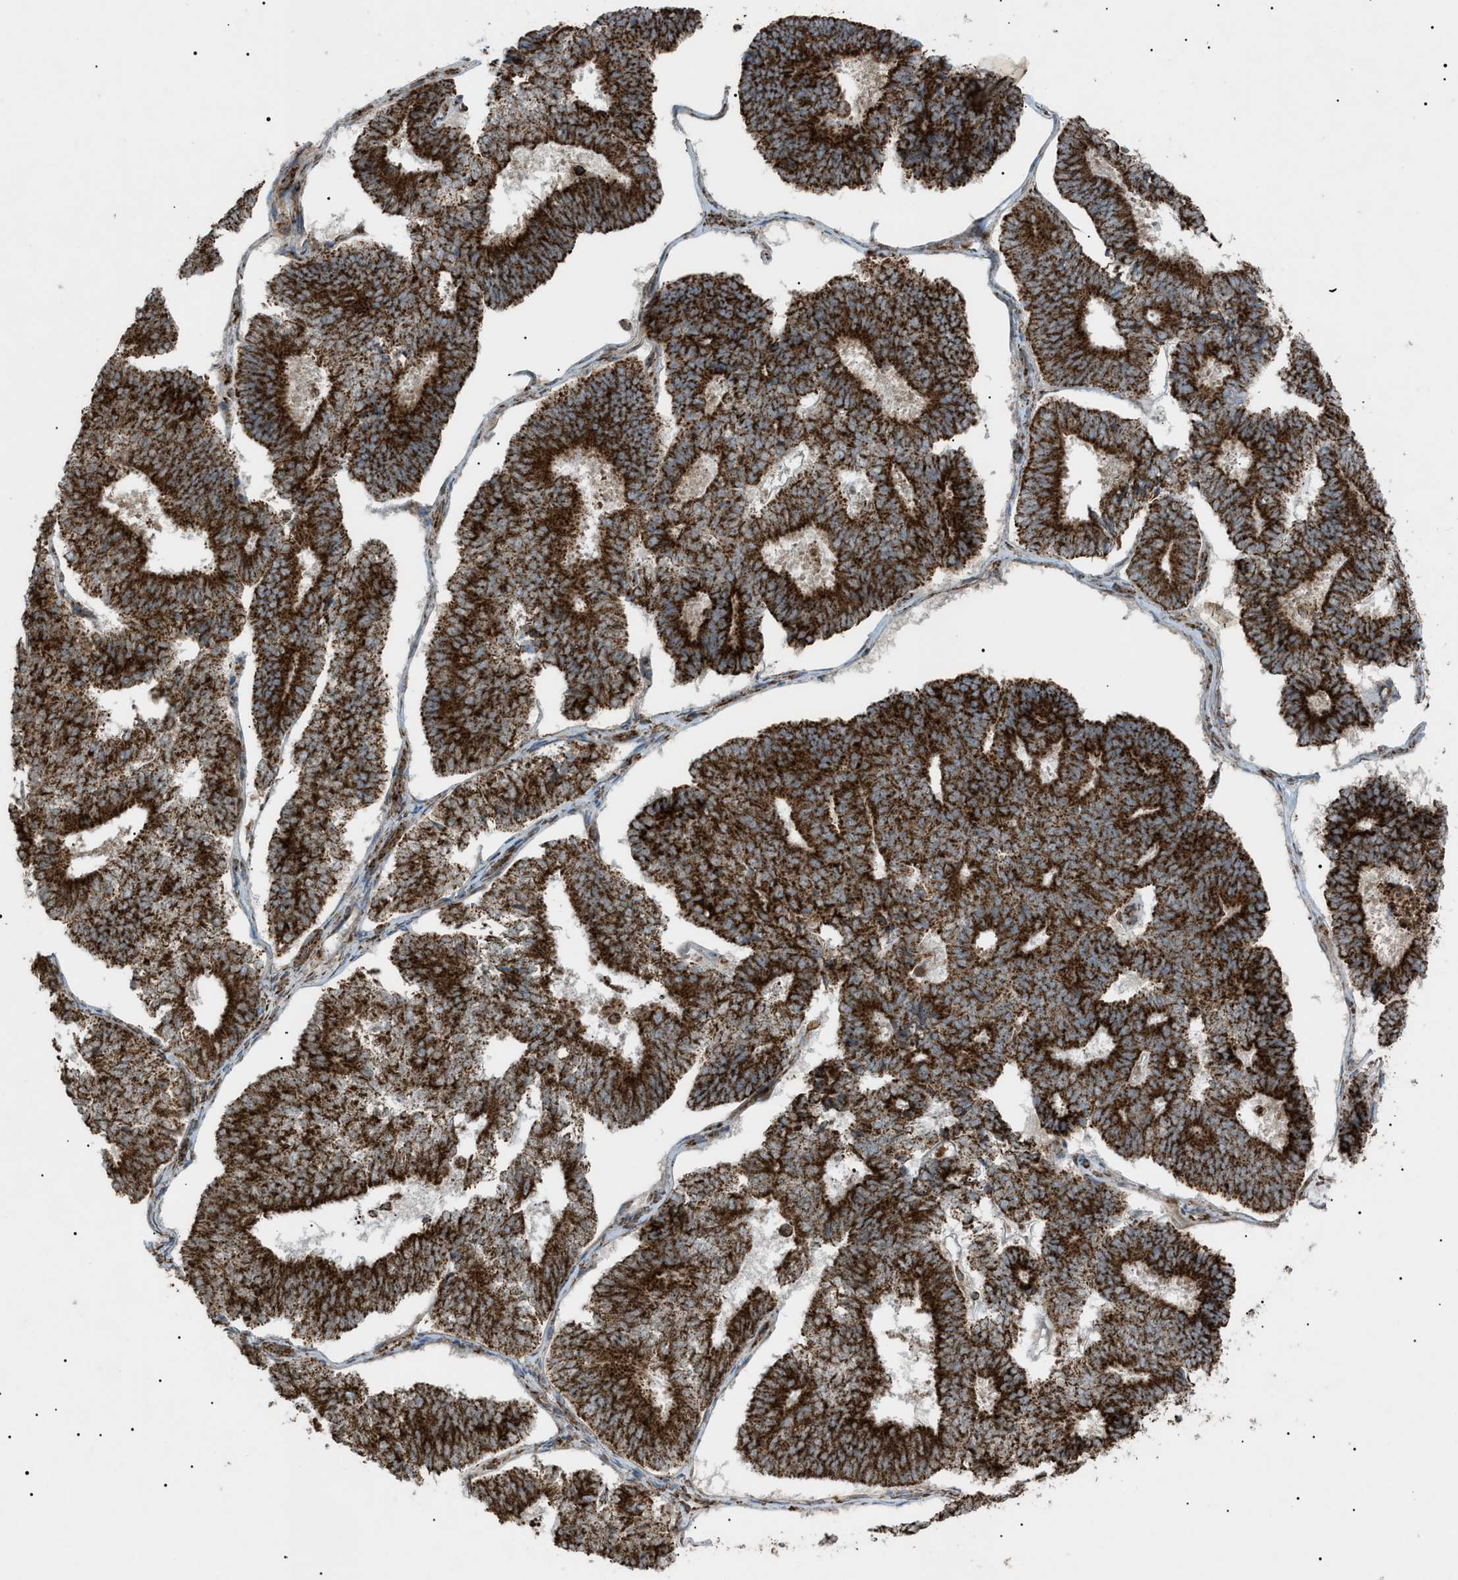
{"staining": {"intensity": "strong", "quantity": ">75%", "location": "cytoplasmic/membranous"}, "tissue": "endometrial cancer", "cell_type": "Tumor cells", "image_type": "cancer", "snomed": [{"axis": "morphology", "description": "Adenocarcinoma, NOS"}, {"axis": "topography", "description": "Endometrium"}], "caption": "A brown stain shows strong cytoplasmic/membranous positivity of a protein in adenocarcinoma (endometrial) tumor cells.", "gene": "C1GALT1C1", "patient": {"sex": "female", "age": 70}}